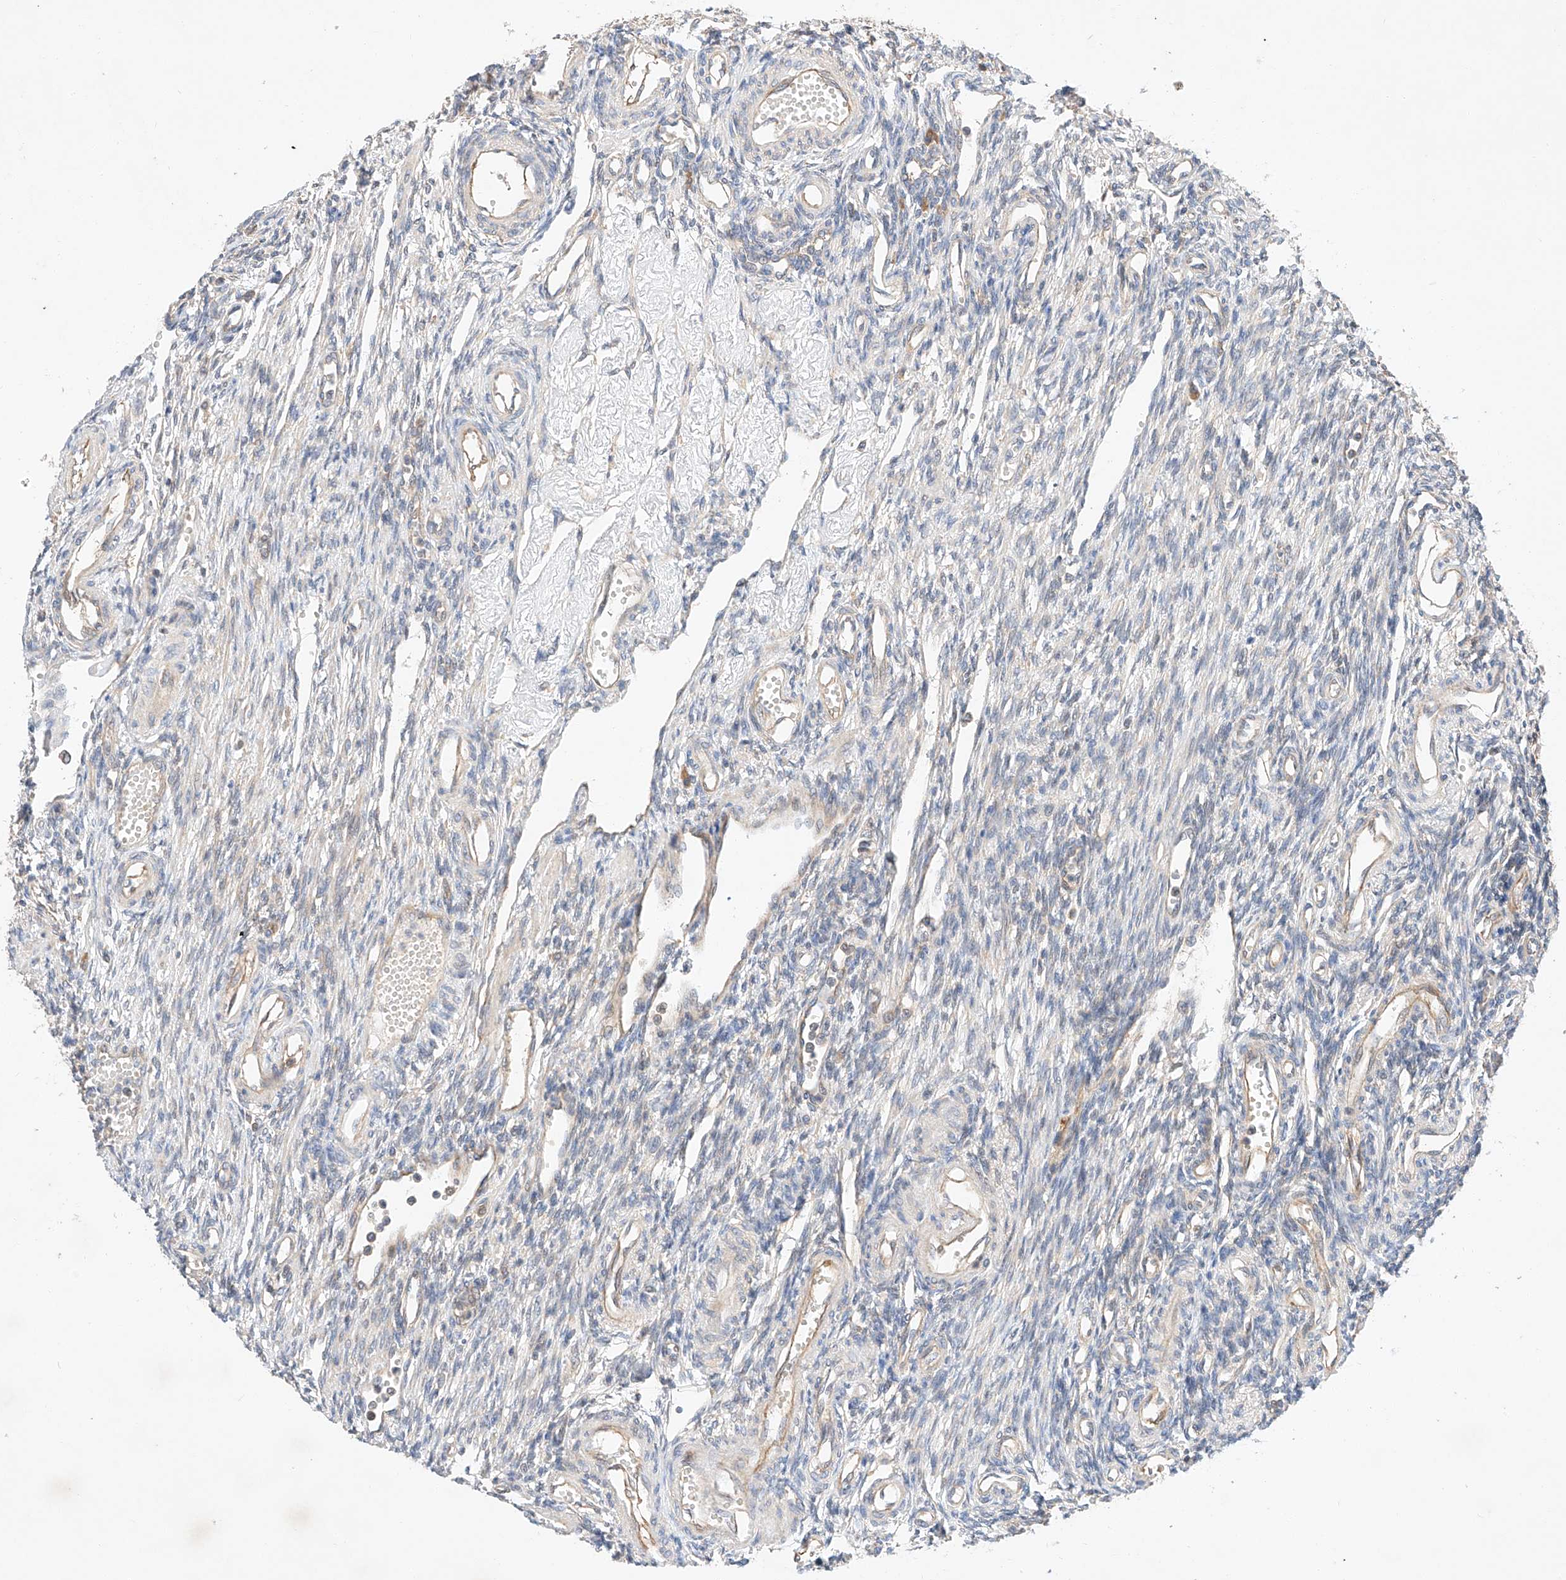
{"staining": {"intensity": "negative", "quantity": "none", "location": "none"}, "tissue": "ovary", "cell_type": "Ovarian stroma cells", "image_type": "normal", "snomed": [{"axis": "morphology", "description": "Normal tissue, NOS"}, {"axis": "morphology", "description": "Cyst, NOS"}, {"axis": "topography", "description": "Ovary"}], "caption": "IHC micrograph of unremarkable ovary stained for a protein (brown), which displays no positivity in ovarian stroma cells. Brightfield microscopy of immunohistochemistry stained with DAB (brown) and hematoxylin (blue), captured at high magnification.", "gene": "C6orf118", "patient": {"sex": "female", "age": 33}}